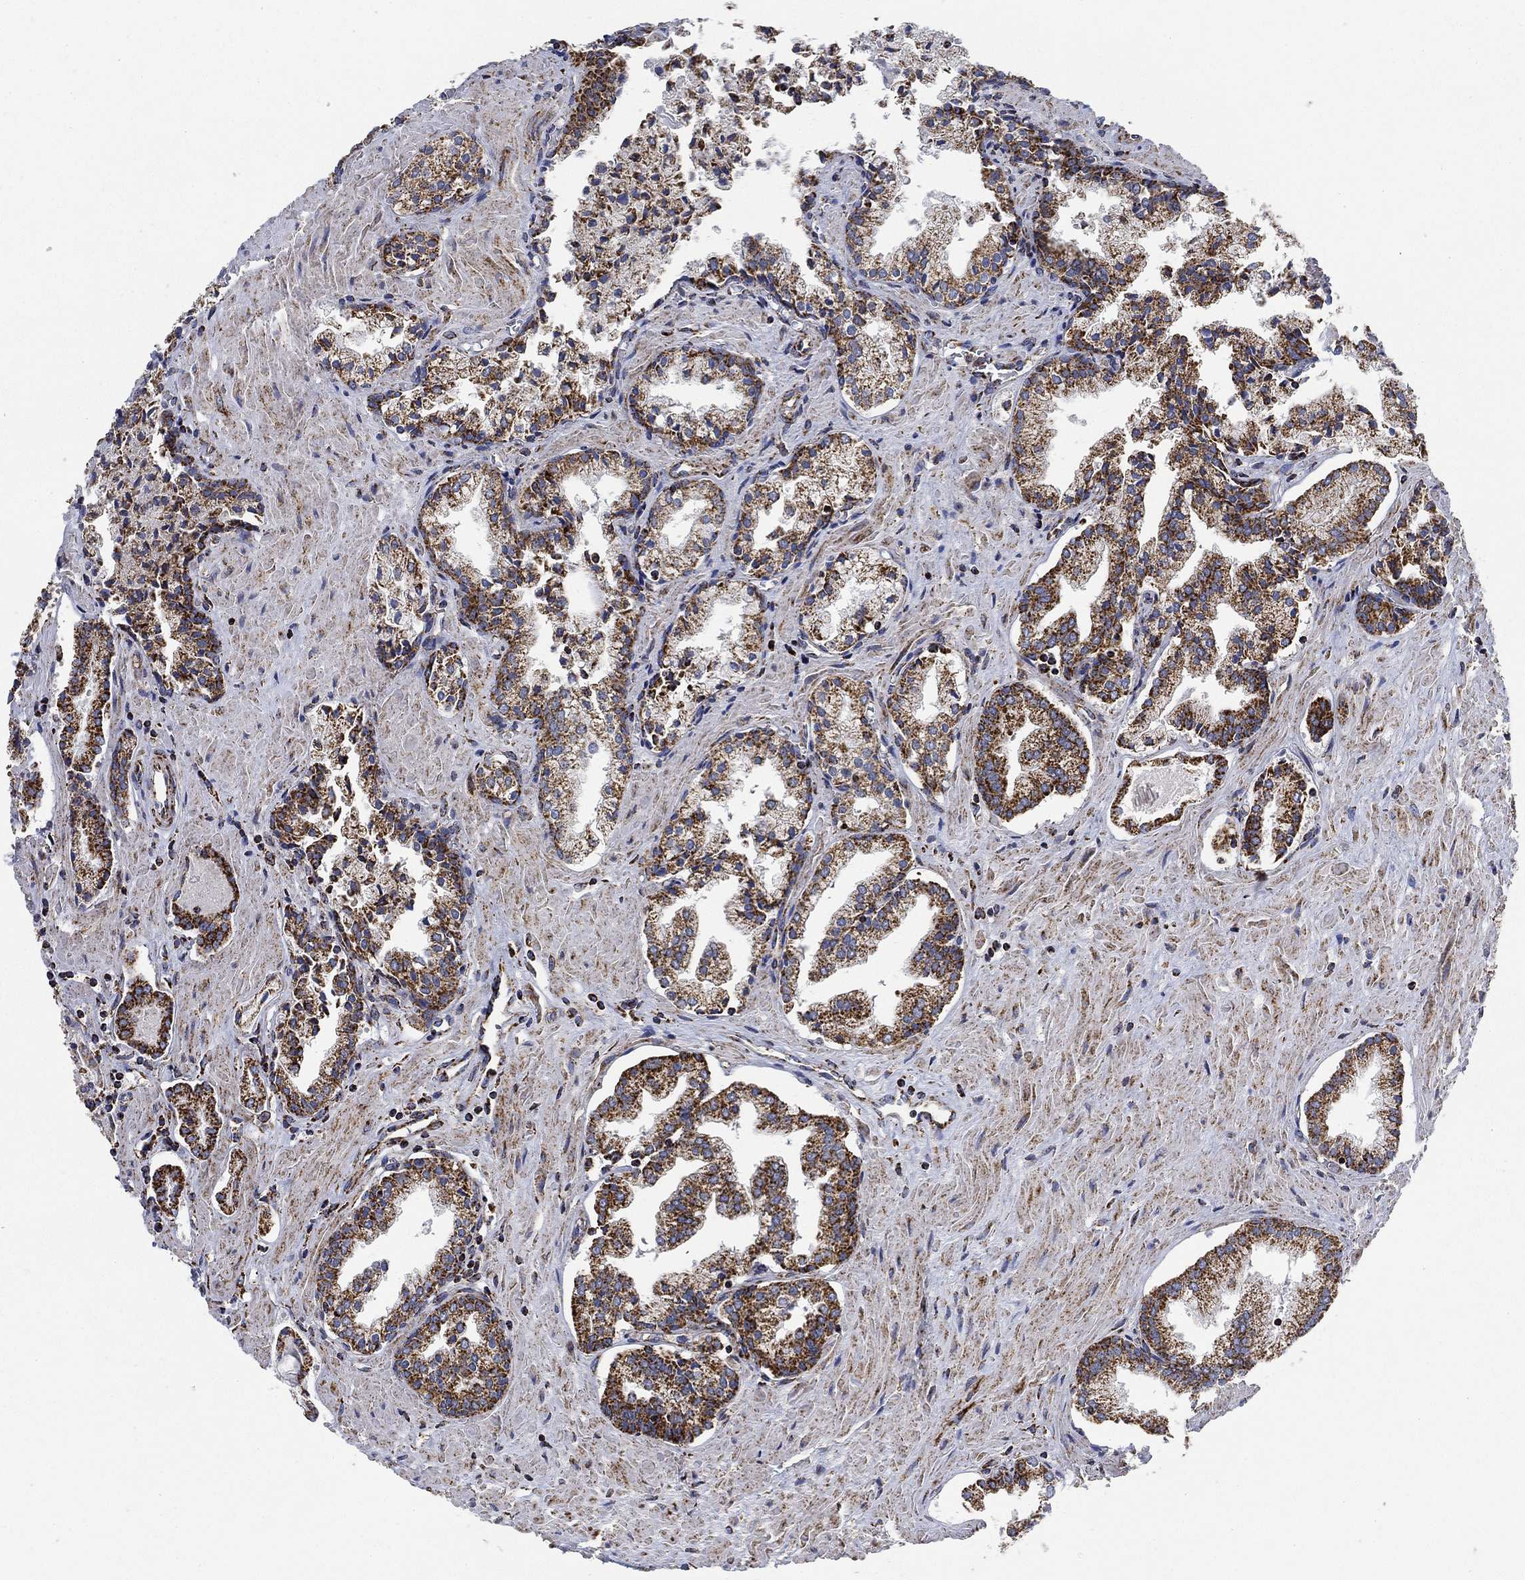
{"staining": {"intensity": "strong", "quantity": "25%-75%", "location": "cytoplasmic/membranous"}, "tissue": "prostate cancer", "cell_type": "Tumor cells", "image_type": "cancer", "snomed": [{"axis": "morphology", "description": "Adenocarcinoma, NOS"}, {"axis": "topography", "description": "Prostate and seminal vesicle, NOS"}, {"axis": "topography", "description": "Prostate"}], "caption": "Brown immunohistochemical staining in prostate cancer (adenocarcinoma) shows strong cytoplasmic/membranous staining in approximately 25%-75% of tumor cells.", "gene": "NDUFS3", "patient": {"sex": "male", "age": 44}}